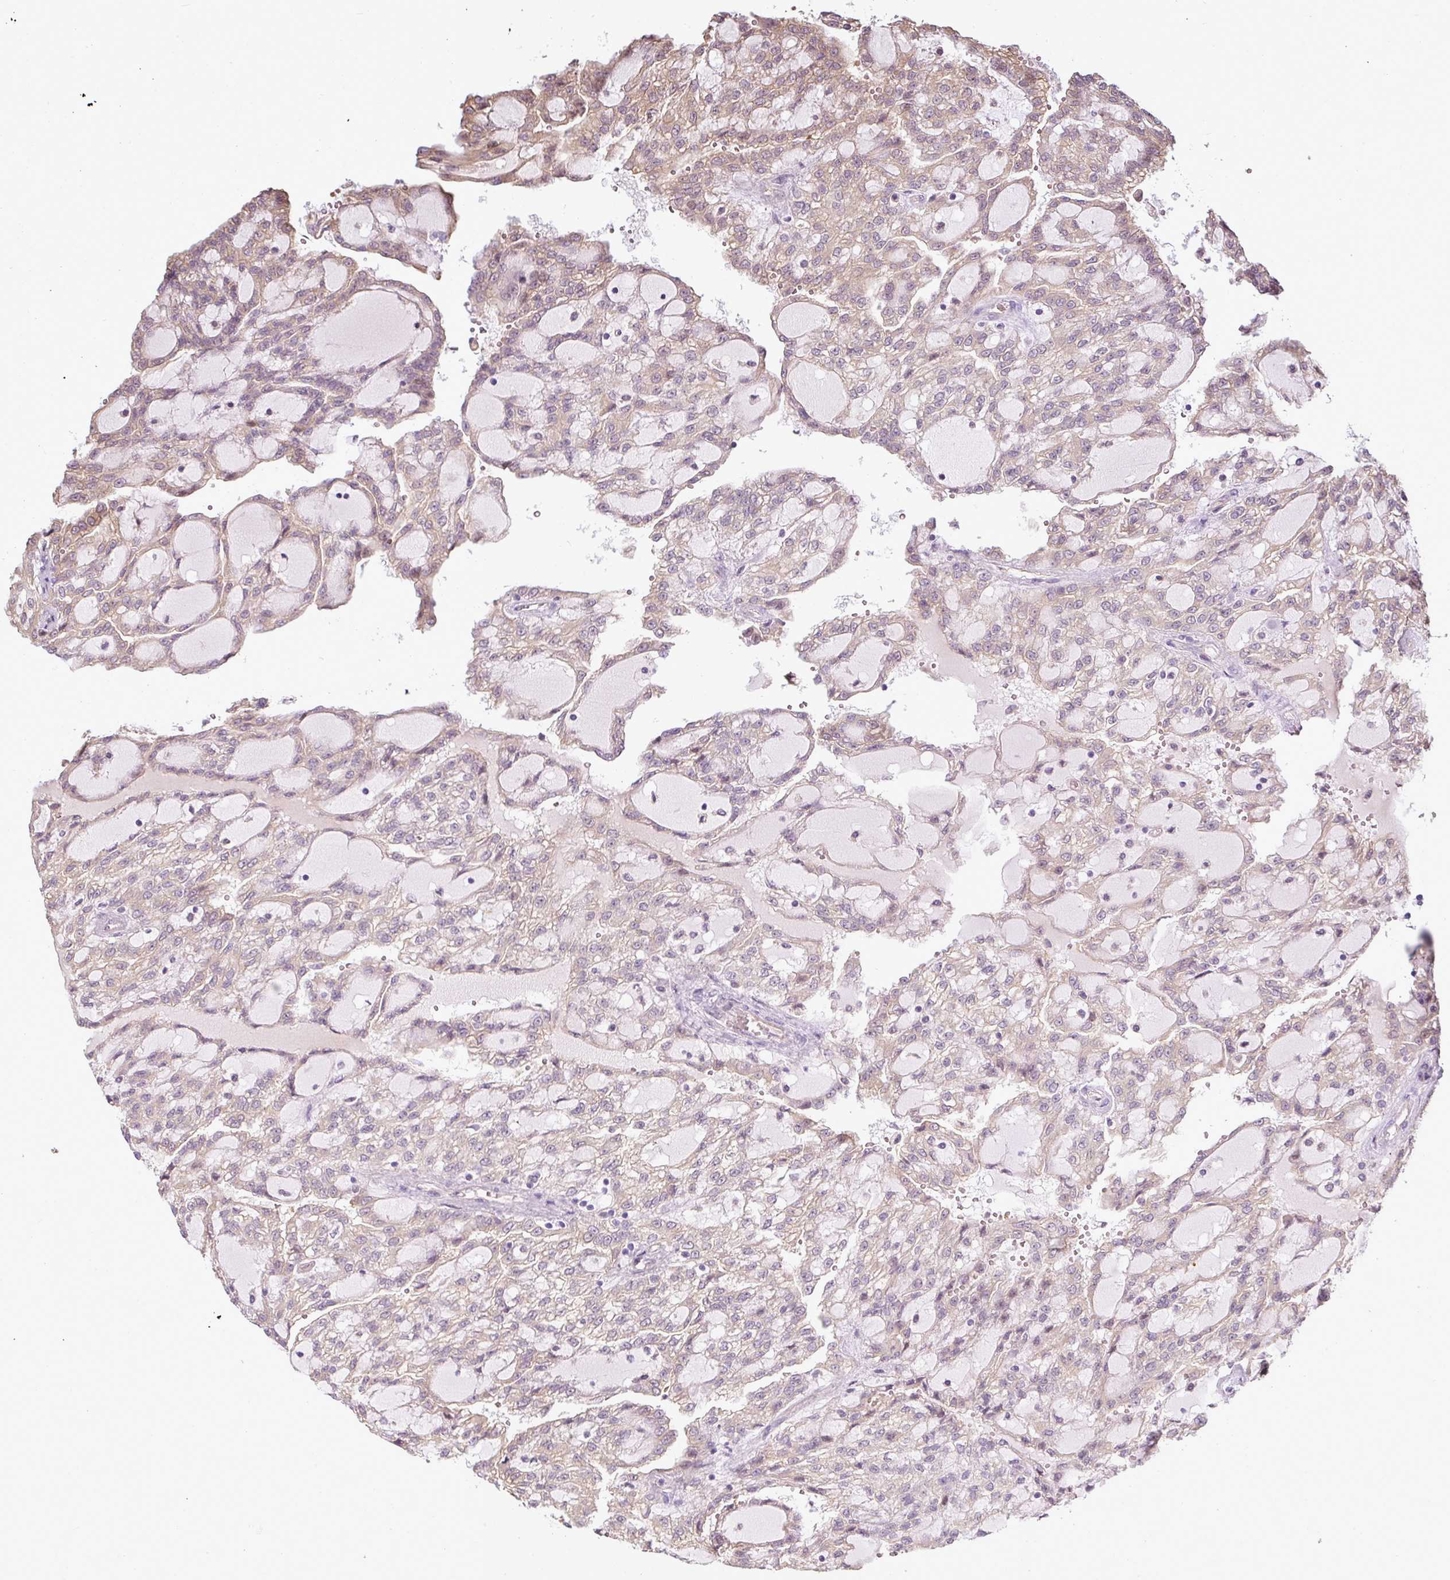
{"staining": {"intensity": "negative", "quantity": "none", "location": "none"}, "tissue": "renal cancer", "cell_type": "Tumor cells", "image_type": "cancer", "snomed": [{"axis": "morphology", "description": "Adenocarcinoma, NOS"}, {"axis": "topography", "description": "Kidney"}], "caption": "The histopathology image shows no staining of tumor cells in renal adenocarcinoma. Brightfield microscopy of immunohistochemistry stained with DAB (3,3'-diaminobenzidine) (brown) and hematoxylin (blue), captured at high magnification.", "gene": "ANKRD18A", "patient": {"sex": "male", "age": 63}}